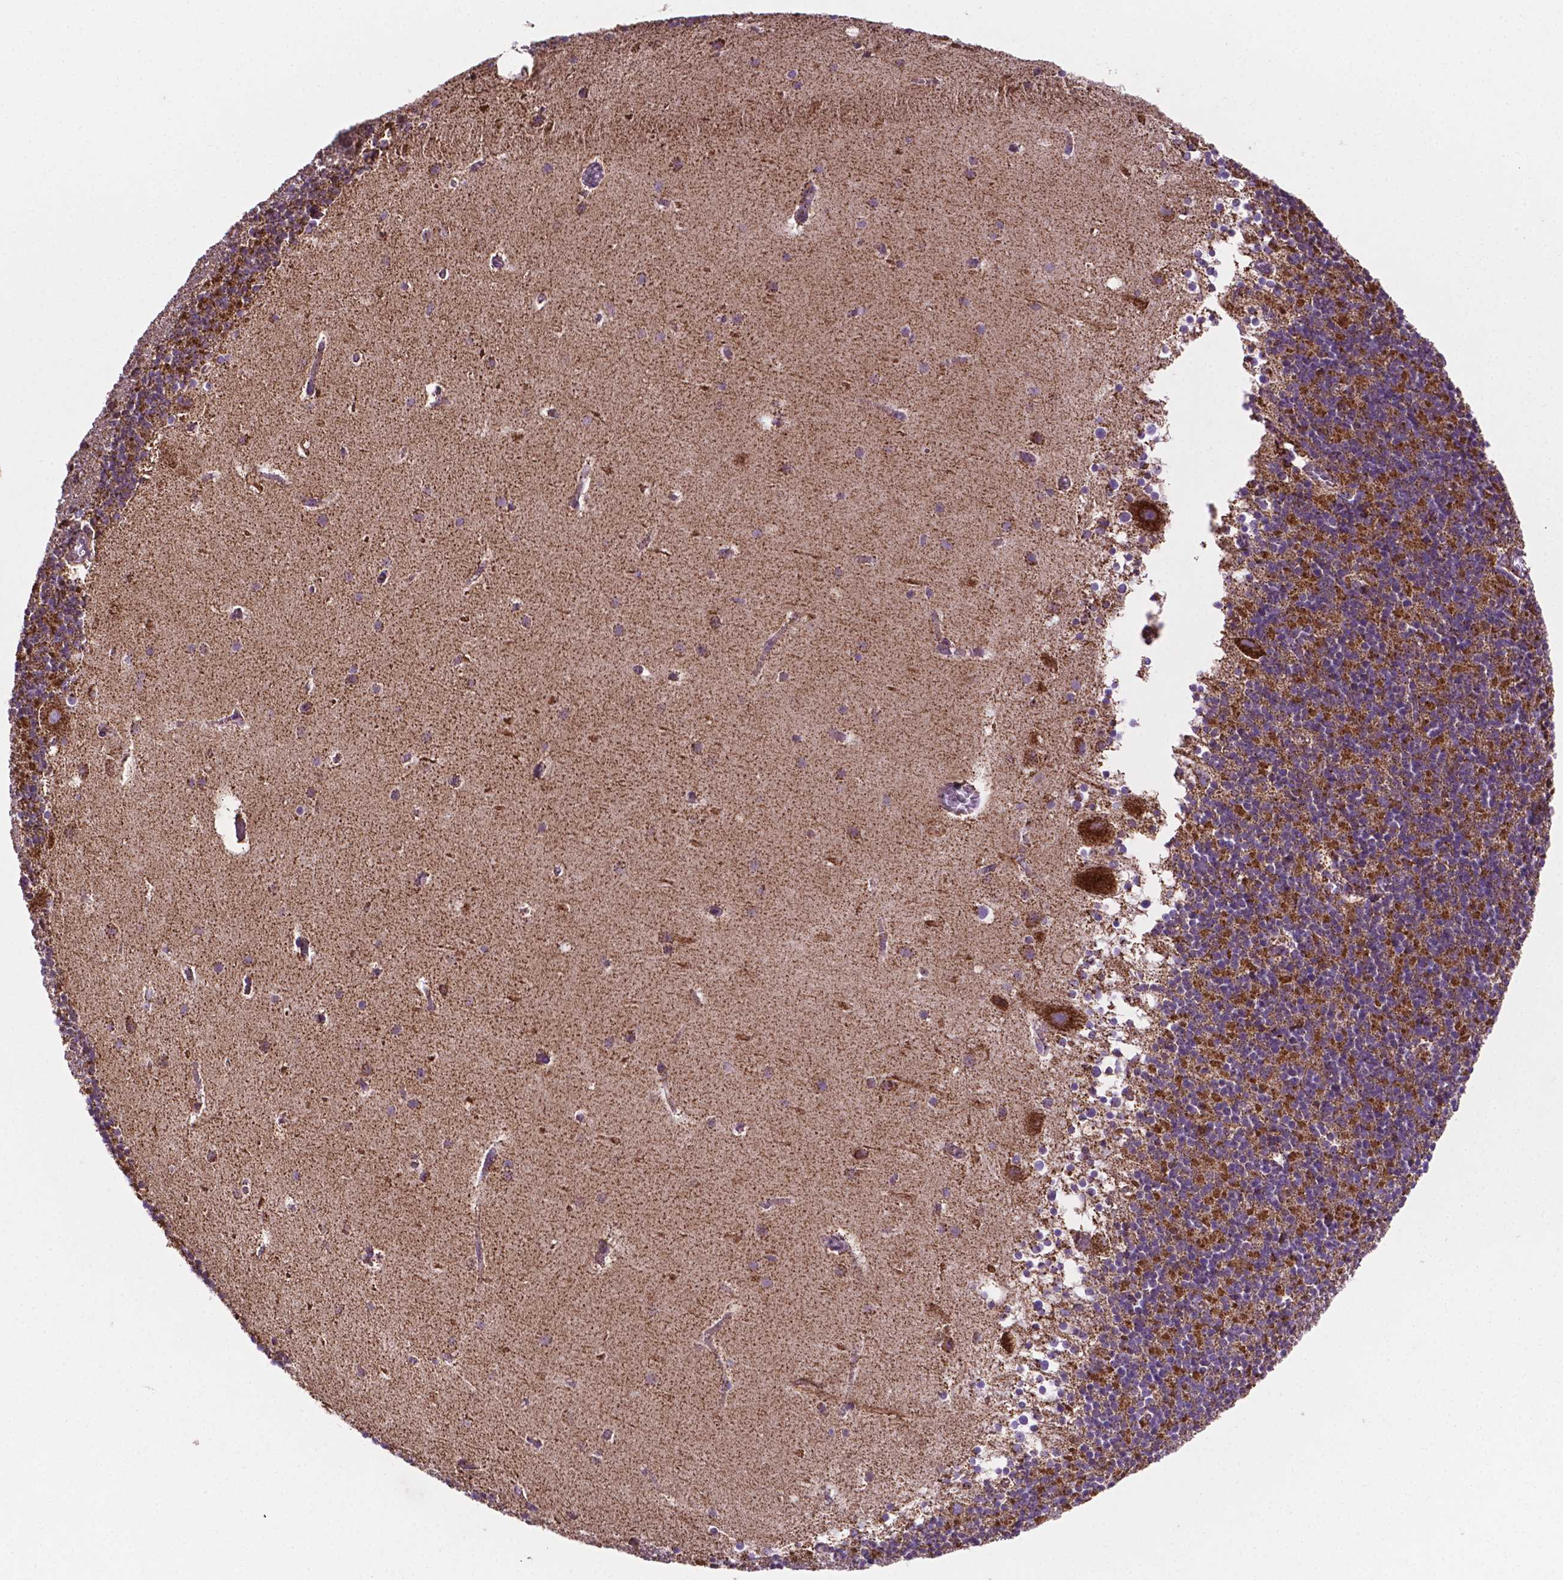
{"staining": {"intensity": "strong", "quantity": "25%-75%", "location": "cytoplasmic/membranous"}, "tissue": "cerebellum", "cell_type": "Cells in granular layer", "image_type": "normal", "snomed": [{"axis": "morphology", "description": "Normal tissue, NOS"}, {"axis": "topography", "description": "Cerebellum"}], "caption": "Cerebellum stained for a protein exhibits strong cytoplasmic/membranous positivity in cells in granular layer. The staining was performed using DAB (3,3'-diaminobenzidine), with brown indicating positive protein expression. Nuclei are stained blue with hematoxylin.", "gene": "HSPD1", "patient": {"sex": "male", "age": 70}}